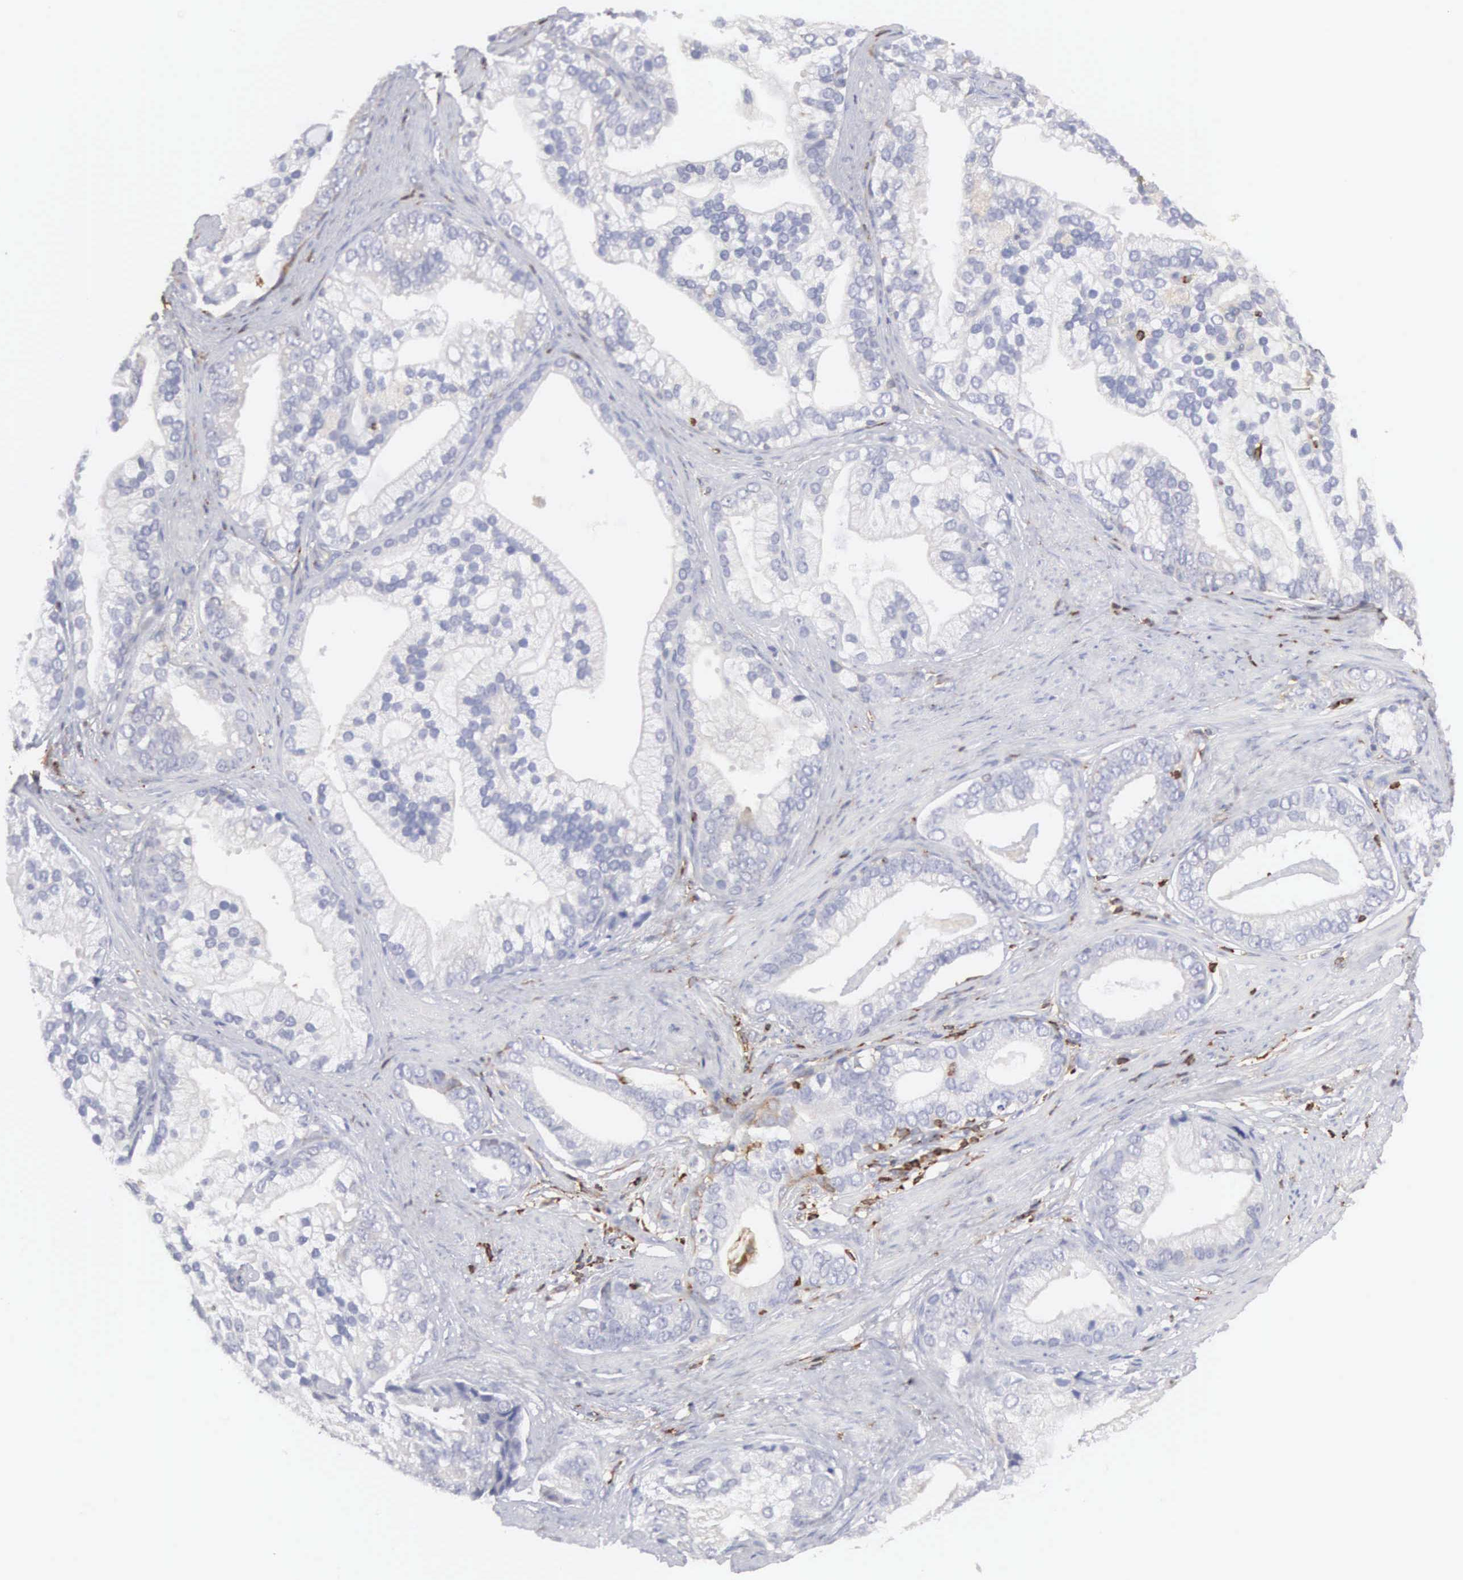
{"staining": {"intensity": "negative", "quantity": "none", "location": "none"}, "tissue": "colorectal cancer", "cell_type": "Tumor cells", "image_type": "cancer", "snomed": [{"axis": "morphology", "description": "Adenocarcinoma, NOS"}, {"axis": "topography", "description": "Colon"}], "caption": "Tumor cells are negative for brown protein staining in colorectal adenocarcinoma.", "gene": "SH3BP1", "patient": {"sex": "female", "age": 78}}